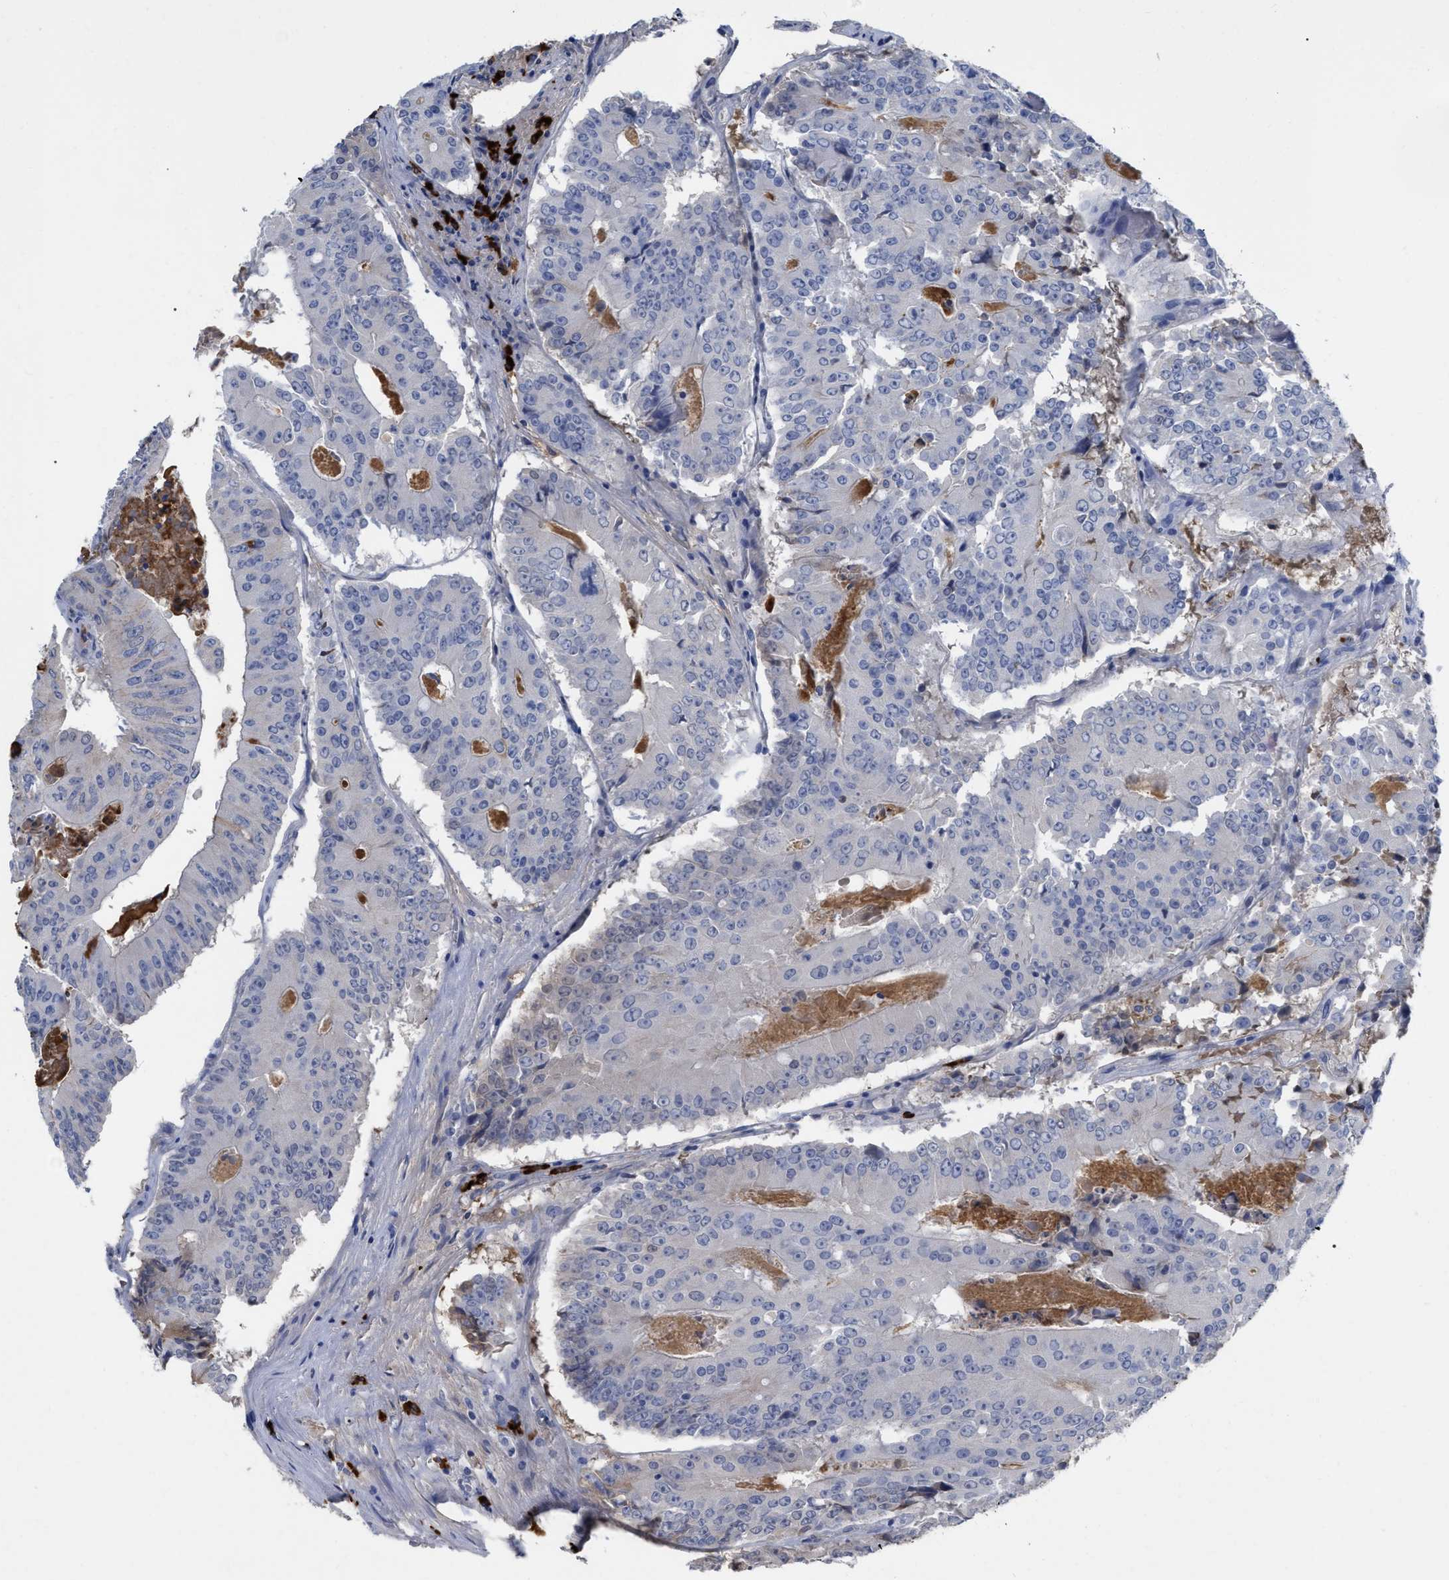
{"staining": {"intensity": "negative", "quantity": "none", "location": "none"}, "tissue": "colorectal cancer", "cell_type": "Tumor cells", "image_type": "cancer", "snomed": [{"axis": "morphology", "description": "Adenocarcinoma, NOS"}, {"axis": "topography", "description": "Colon"}], "caption": "This is an IHC photomicrograph of human colorectal adenocarcinoma. There is no staining in tumor cells.", "gene": "IGHV5-51", "patient": {"sex": "male", "age": 87}}